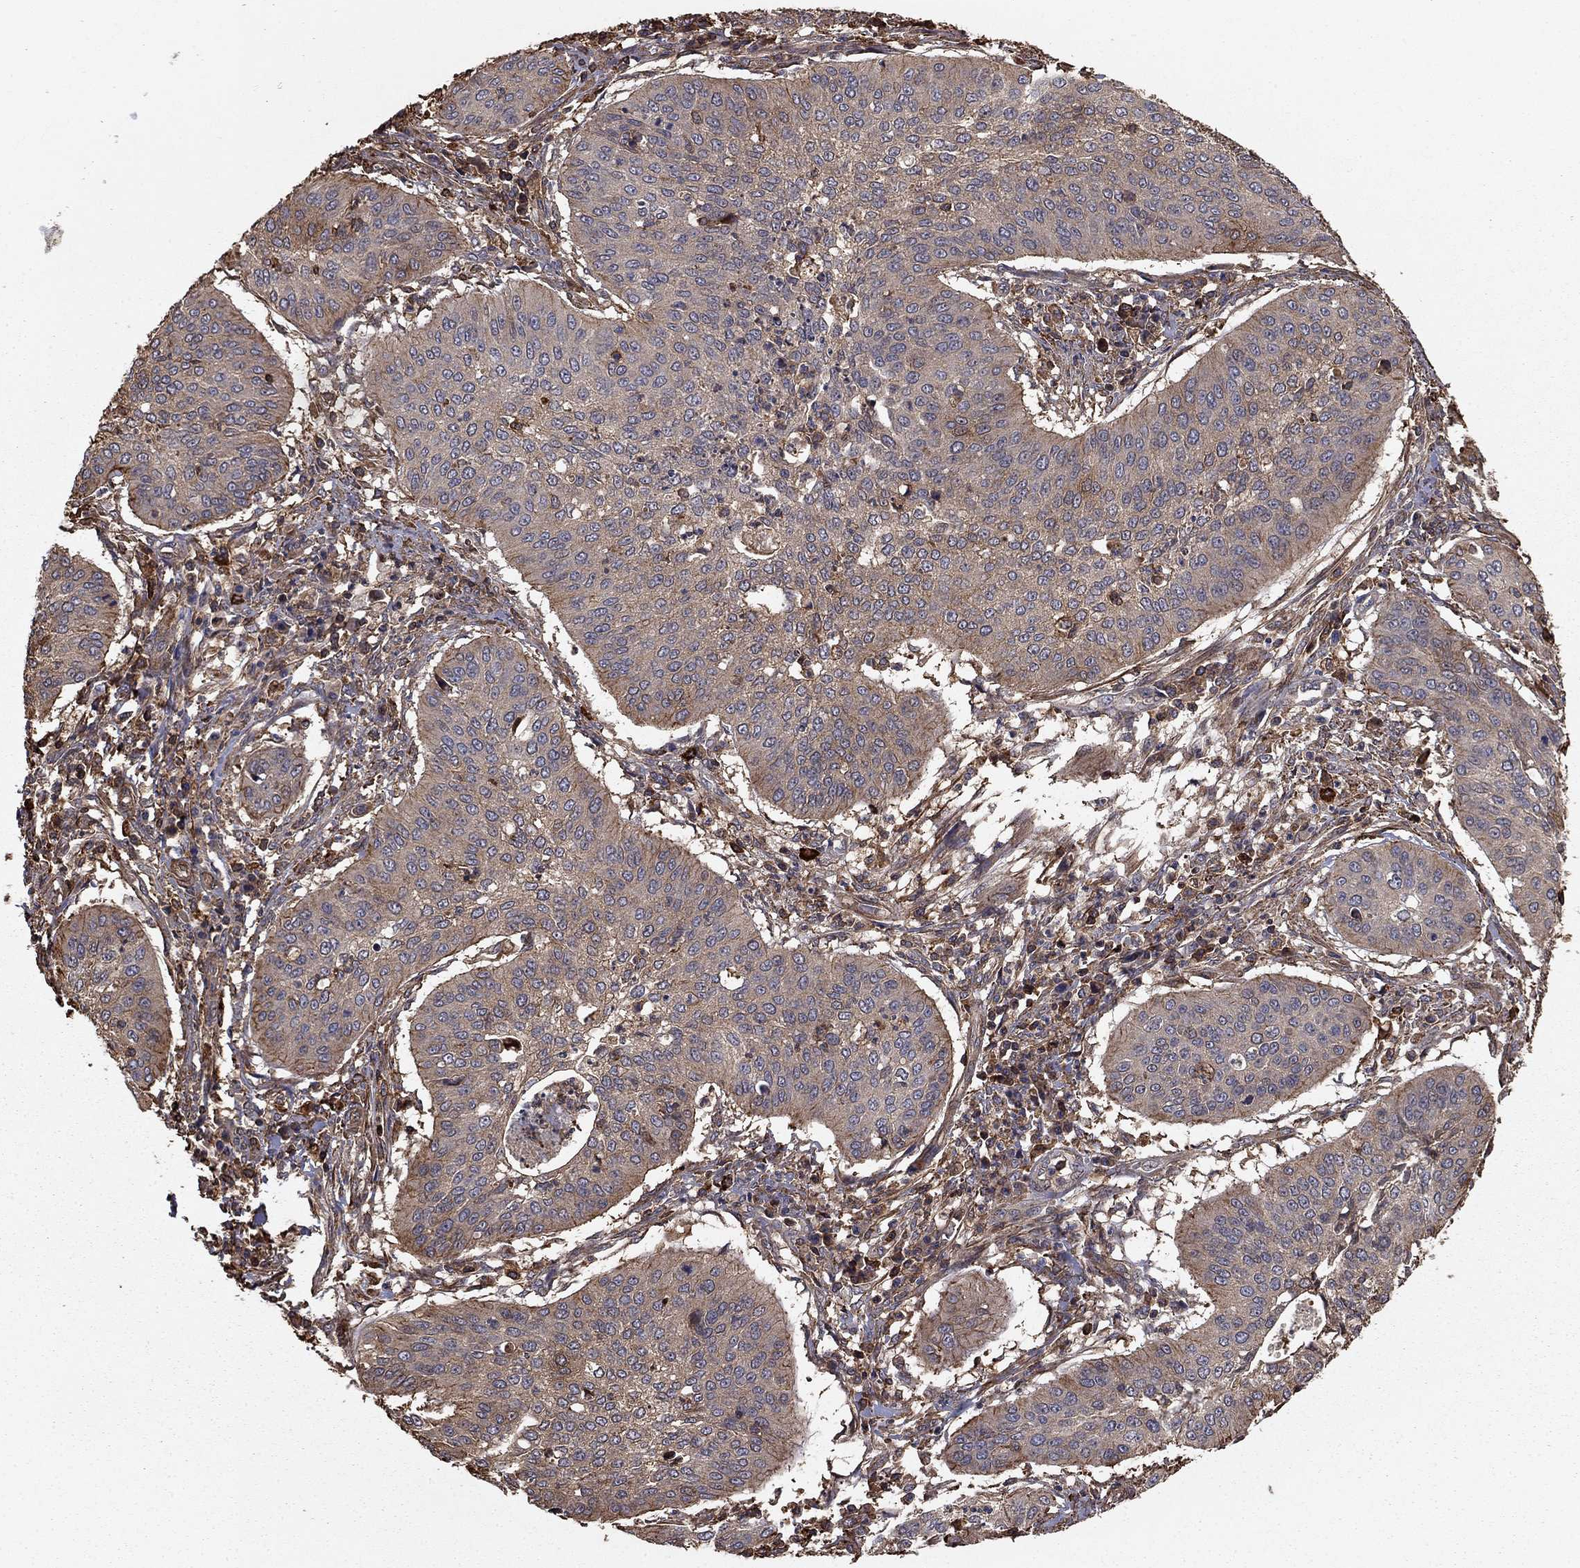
{"staining": {"intensity": "weak", "quantity": "<25%", "location": "cytoplasmic/membranous"}, "tissue": "cervical cancer", "cell_type": "Tumor cells", "image_type": "cancer", "snomed": [{"axis": "morphology", "description": "Normal tissue, NOS"}, {"axis": "morphology", "description": "Squamous cell carcinoma, NOS"}, {"axis": "topography", "description": "Cervix"}], "caption": "There is no significant expression in tumor cells of cervical cancer.", "gene": "HABP4", "patient": {"sex": "female", "age": 39}}